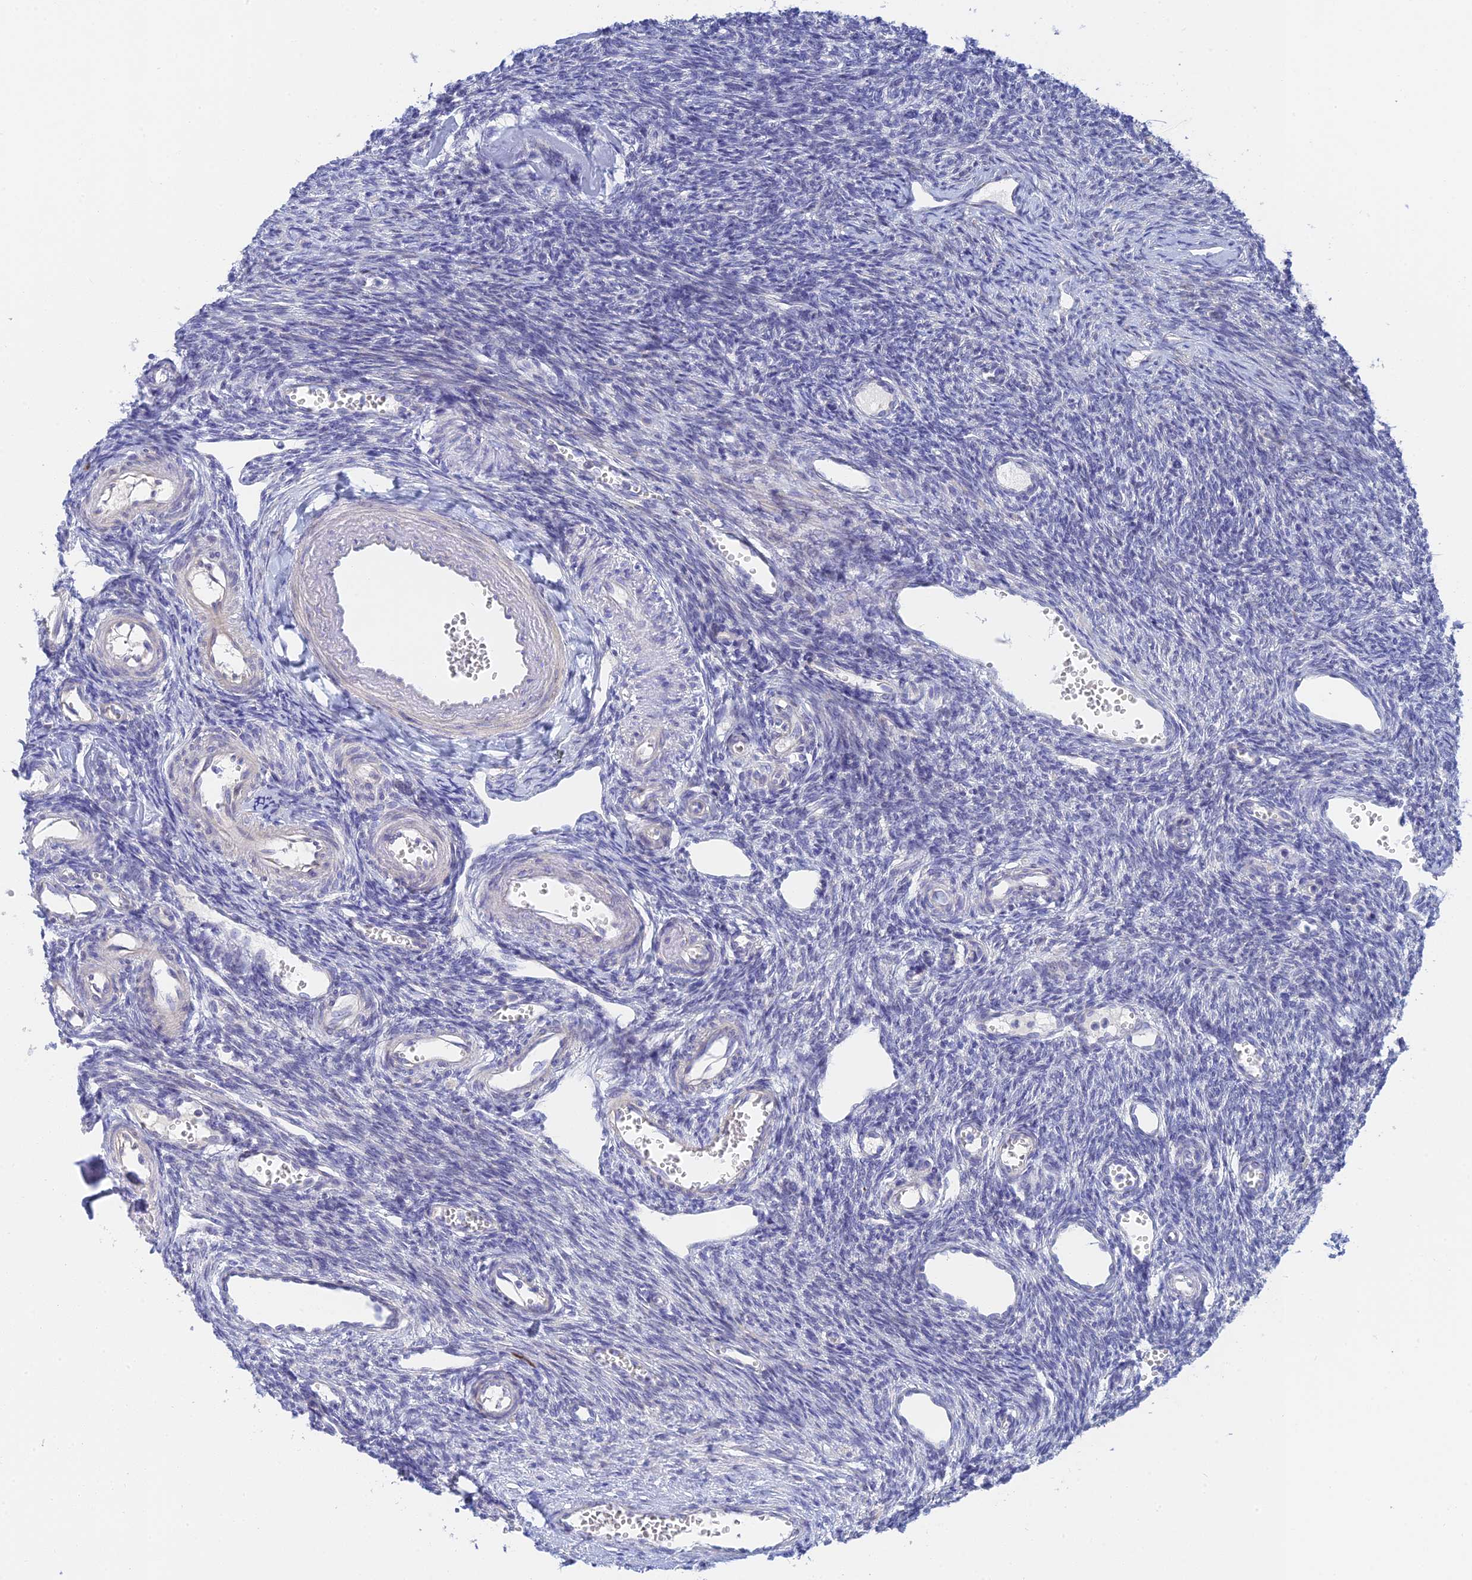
{"staining": {"intensity": "weak", "quantity": ">75%", "location": "cytoplasmic/membranous"}, "tissue": "ovary", "cell_type": "Follicle cells", "image_type": "normal", "snomed": [{"axis": "morphology", "description": "Normal tissue, NOS"}, {"axis": "morphology", "description": "Cyst, NOS"}, {"axis": "topography", "description": "Ovary"}], "caption": "Follicle cells display low levels of weak cytoplasmic/membranous positivity in approximately >75% of cells in unremarkable ovary.", "gene": "CEP152", "patient": {"sex": "female", "age": 33}}